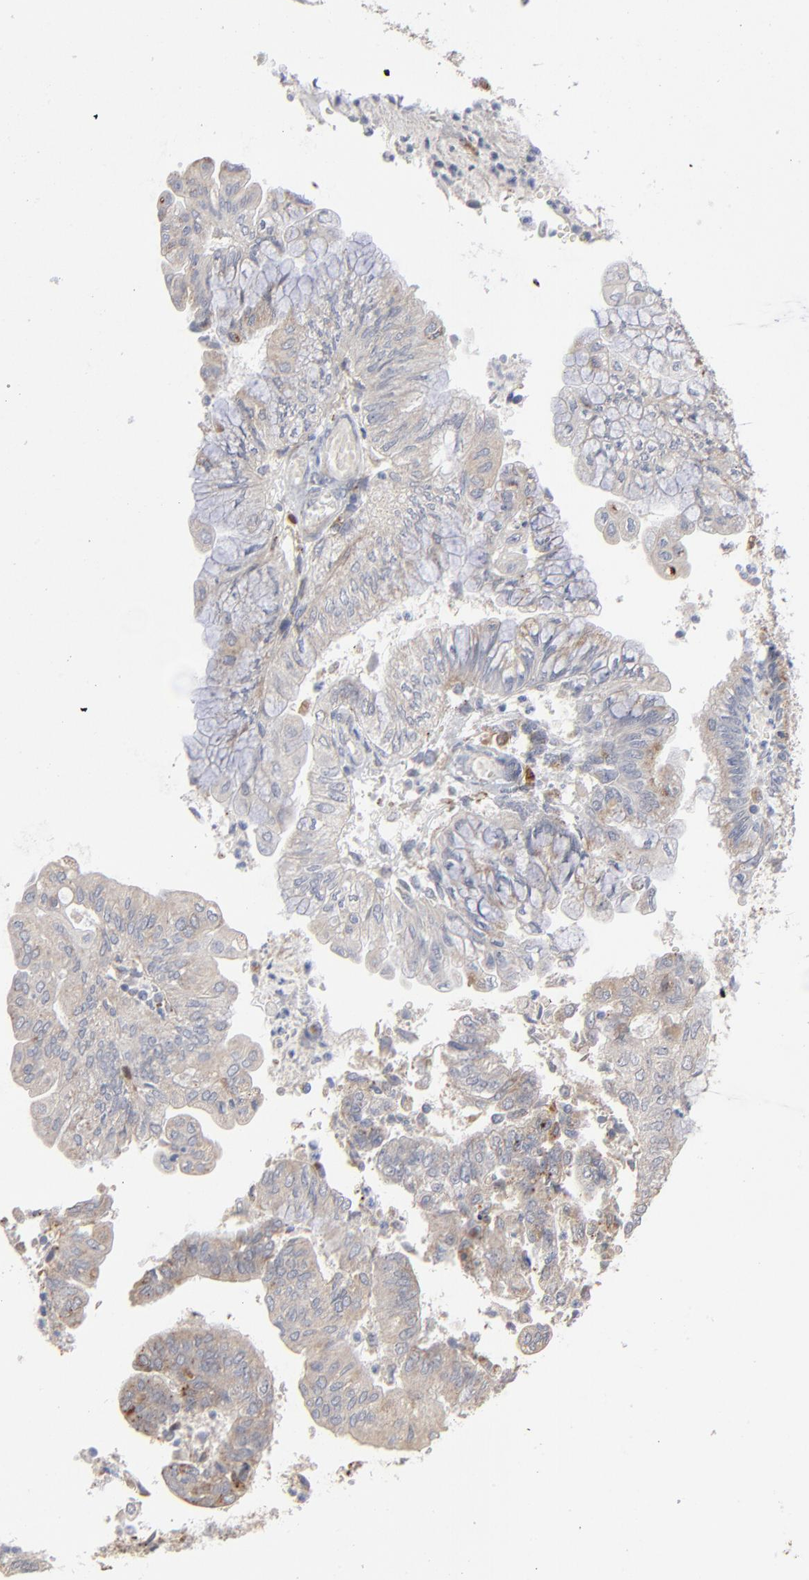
{"staining": {"intensity": "weak", "quantity": ">75%", "location": "cytoplasmic/membranous"}, "tissue": "endometrial cancer", "cell_type": "Tumor cells", "image_type": "cancer", "snomed": [{"axis": "morphology", "description": "Adenocarcinoma, NOS"}, {"axis": "topography", "description": "Endometrium"}], "caption": "IHC of endometrial cancer (adenocarcinoma) demonstrates low levels of weak cytoplasmic/membranous positivity in about >75% of tumor cells. (IHC, brightfield microscopy, high magnification).", "gene": "POMT2", "patient": {"sex": "female", "age": 59}}